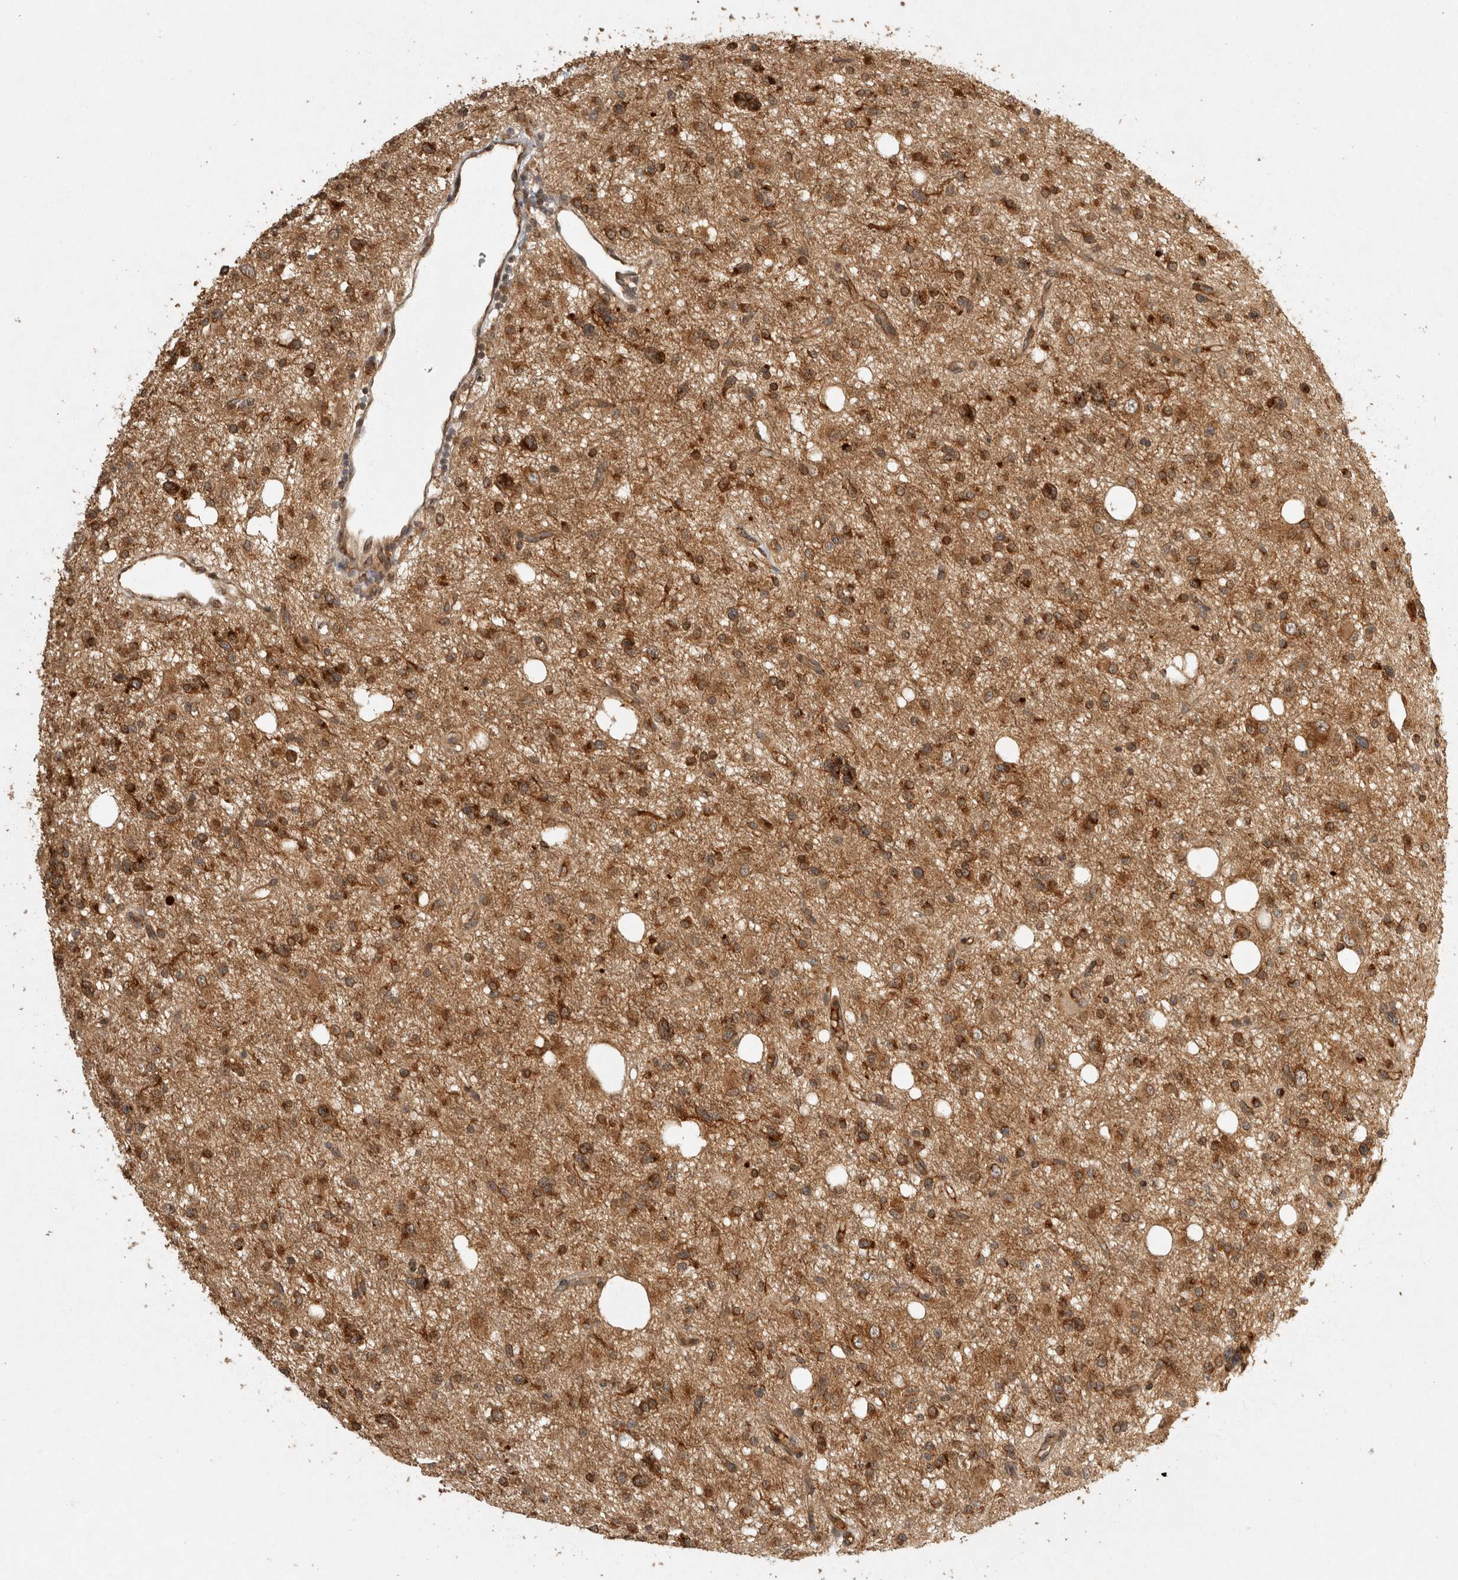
{"staining": {"intensity": "strong", "quantity": ">75%", "location": "cytoplasmic/membranous"}, "tissue": "glioma", "cell_type": "Tumor cells", "image_type": "cancer", "snomed": [{"axis": "morphology", "description": "Glioma, malignant, High grade"}, {"axis": "topography", "description": "Brain"}], "caption": "Tumor cells exhibit high levels of strong cytoplasmic/membranous positivity in about >75% of cells in human malignant high-grade glioma.", "gene": "CAMSAP2", "patient": {"sex": "female", "age": 62}}